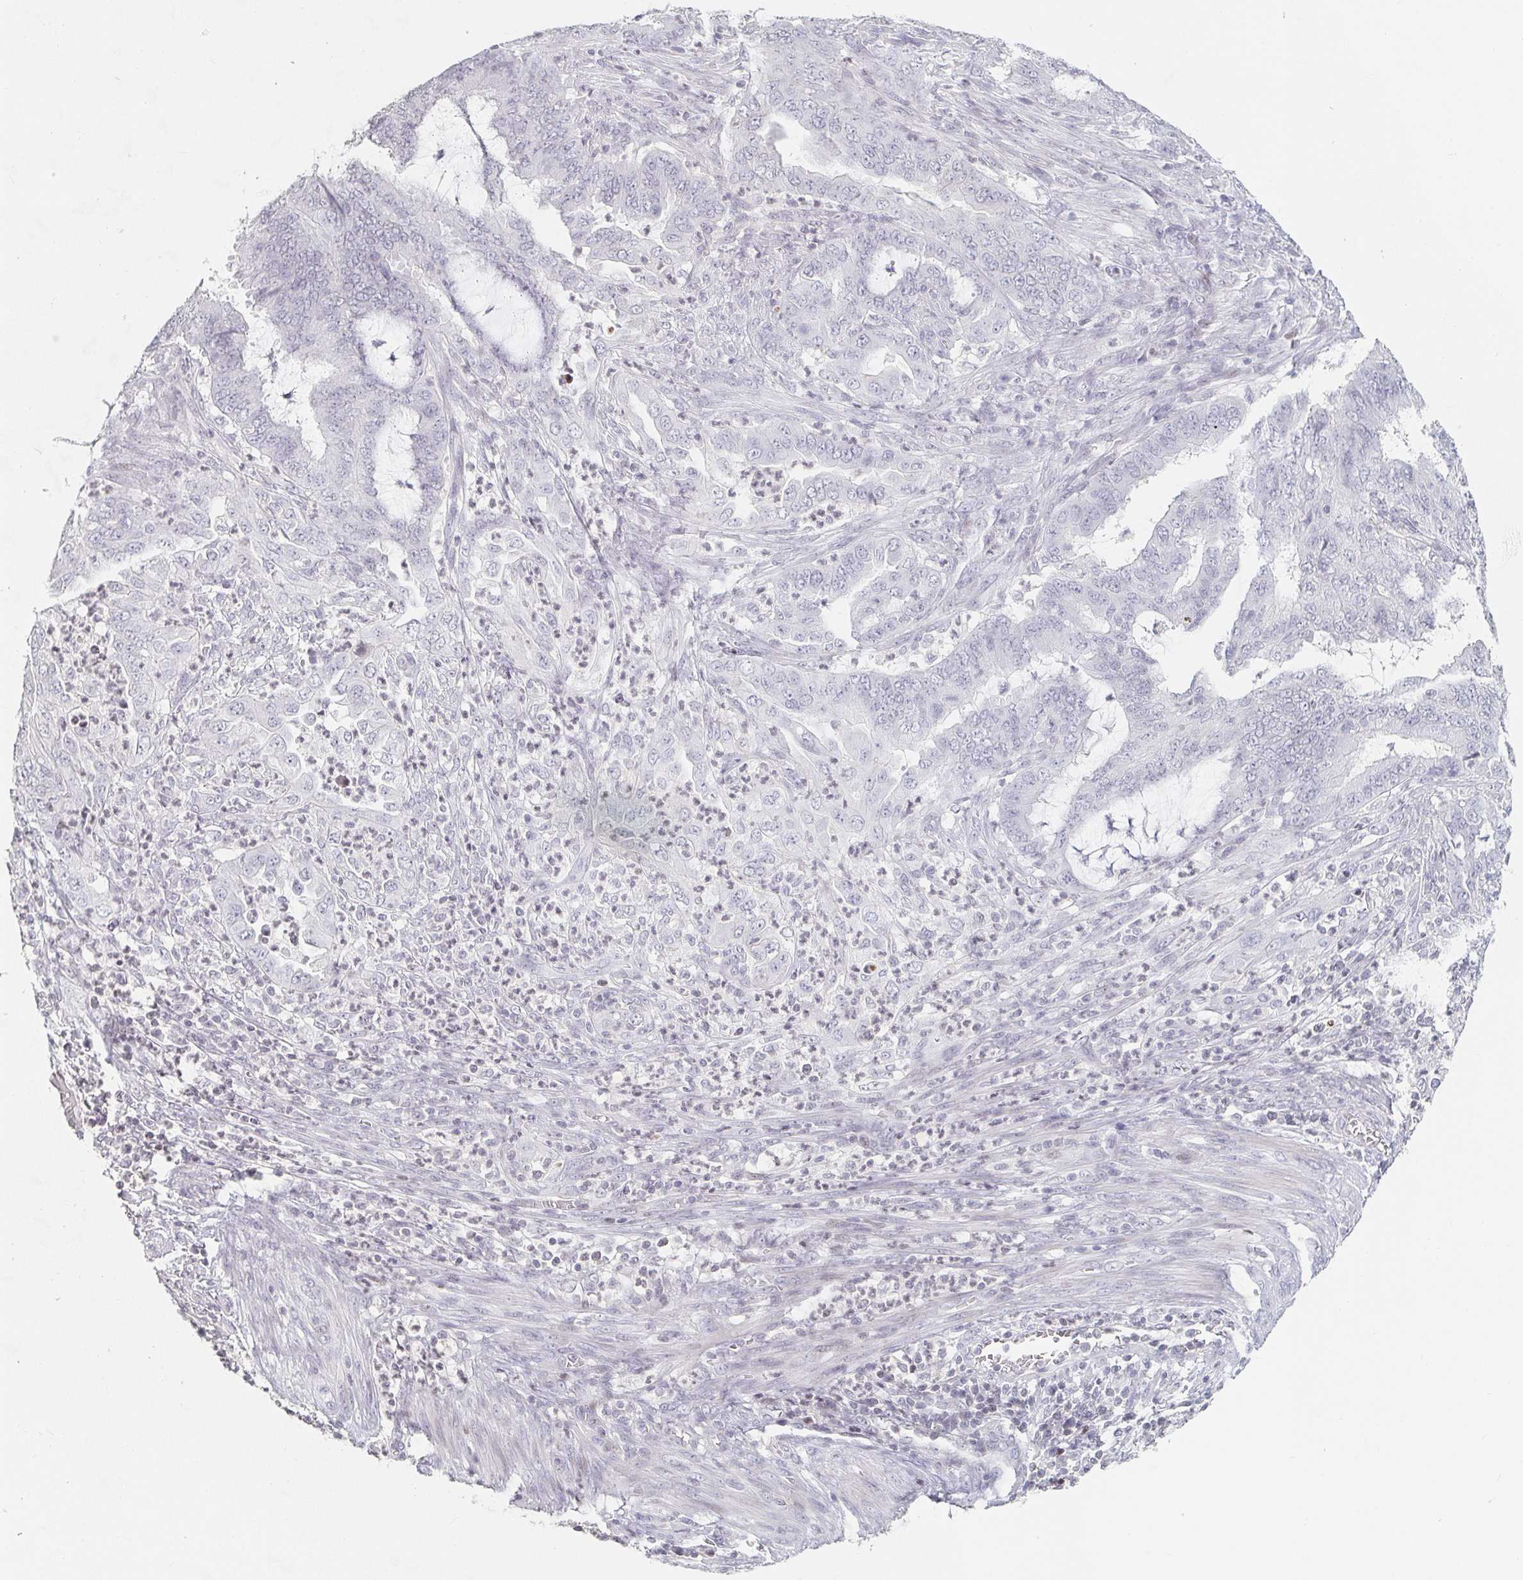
{"staining": {"intensity": "negative", "quantity": "none", "location": "none"}, "tissue": "endometrial cancer", "cell_type": "Tumor cells", "image_type": "cancer", "snomed": [{"axis": "morphology", "description": "Adenocarcinoma, NOS"}, {"axis": "topography", "description": "Endometrium"}], "caption": "Endometrial adenocarcinoma stained for a protein using IHC displays no expression tumor cells.", "gene": "NME9", "patient": {"sex": "female", "age": 51}}